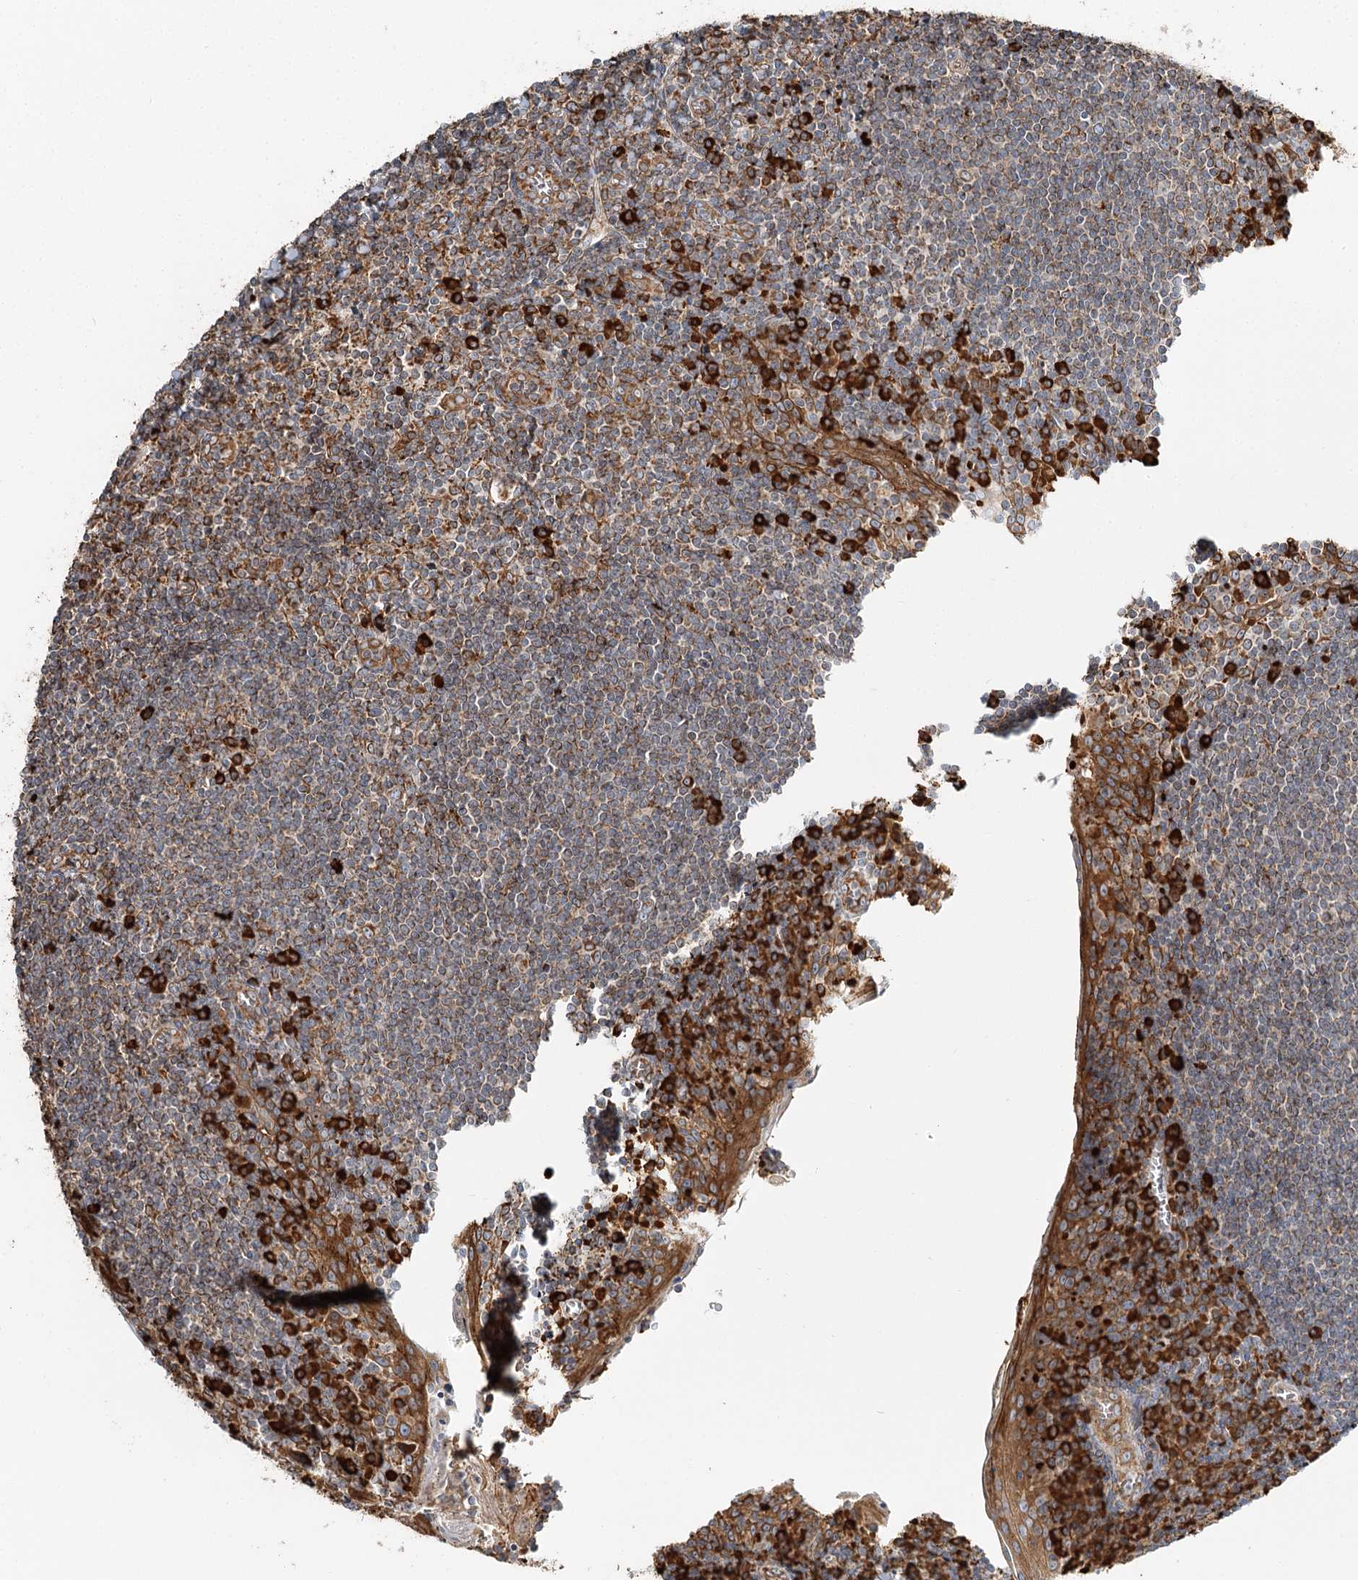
{"staining": {"intensity": "strong", "quantity": ">75%", "location": "cytoplasmic/membranous"}, "tissue": "tonsil", "cell_type": "Germinal center cells", "image_type": "normal", "snomed": [{"axis": "morphology", "description": "Normal tissue, NOS"}, {"axis": "topography", "description": "Tonsil"}], "caption": "Tonsil stained for a protein exhibits strong cytoplasmic/membranous positivity in germinal center cells. The staining is performed using DAB brown chromogen to label protein expression. The nuclei are counter-stained blue using hematoxylin.", "gene": "TAS1R1", "patient": {"sex": "male", "age": 27}}